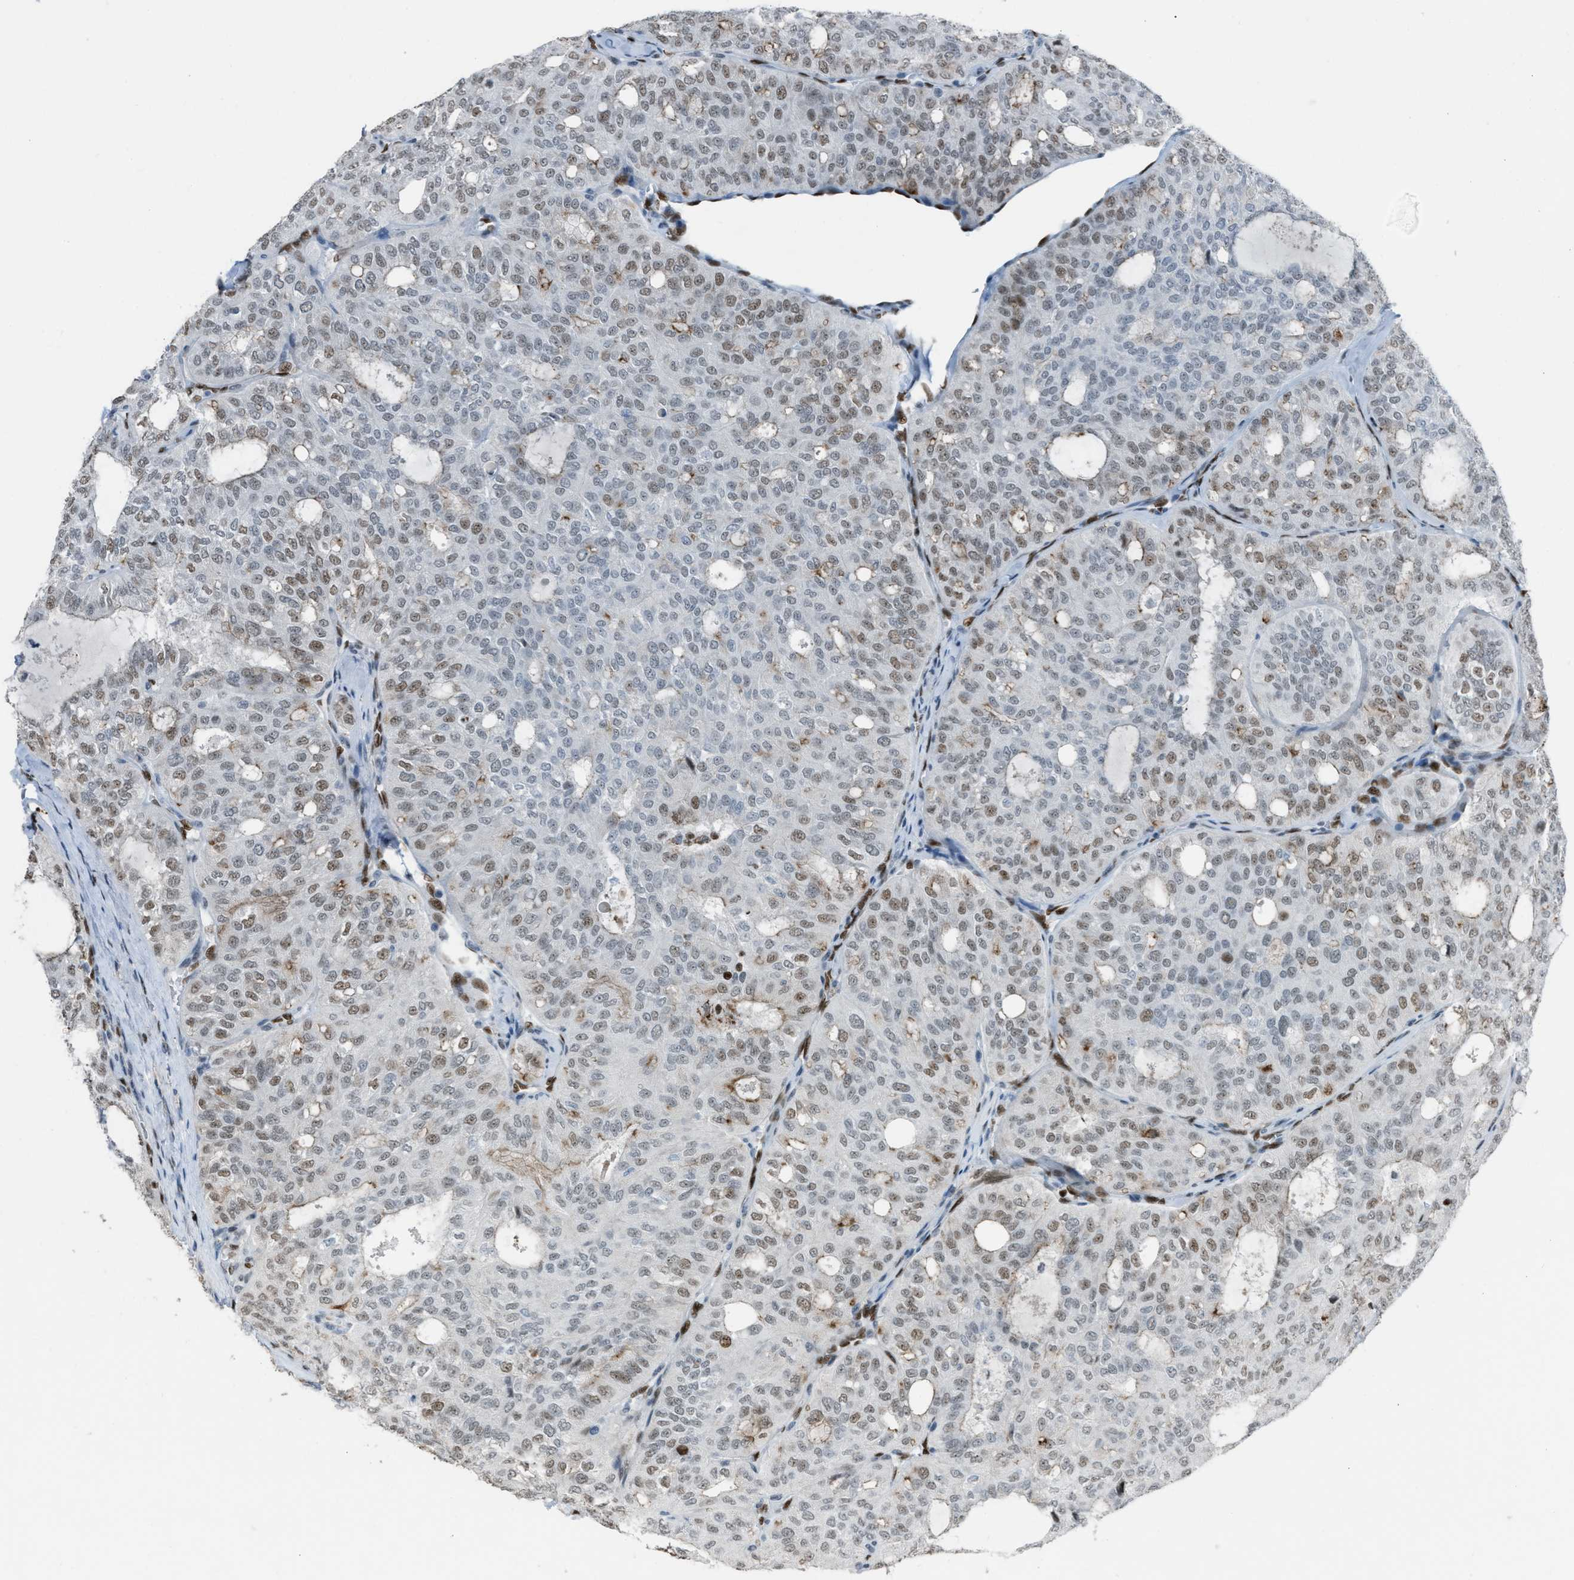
{"staining": {"intensity": "moderate", "quantity": "25%-75%", "location": "nuclear"}, "tissue": "thyroid cancer", "cell_type": "Tumor cells", "image_type": "cancer", "snomed": [{"axis": "morphology", "description": "Follicular adenoma carcinoma, NOS"}, {"axis": "topography", "description": "Thyroid gland"}], "caption": "Immunohistochemistry micrograph of human follicular adenoma carcinoma (thyroid) stained for a protein (brown), which shows medium levels of moderate nuclear staining in approximately 25%-75% of tumor cells.", "gene": "SLFN5", "patient": {"sex": "male", "age": 75}}